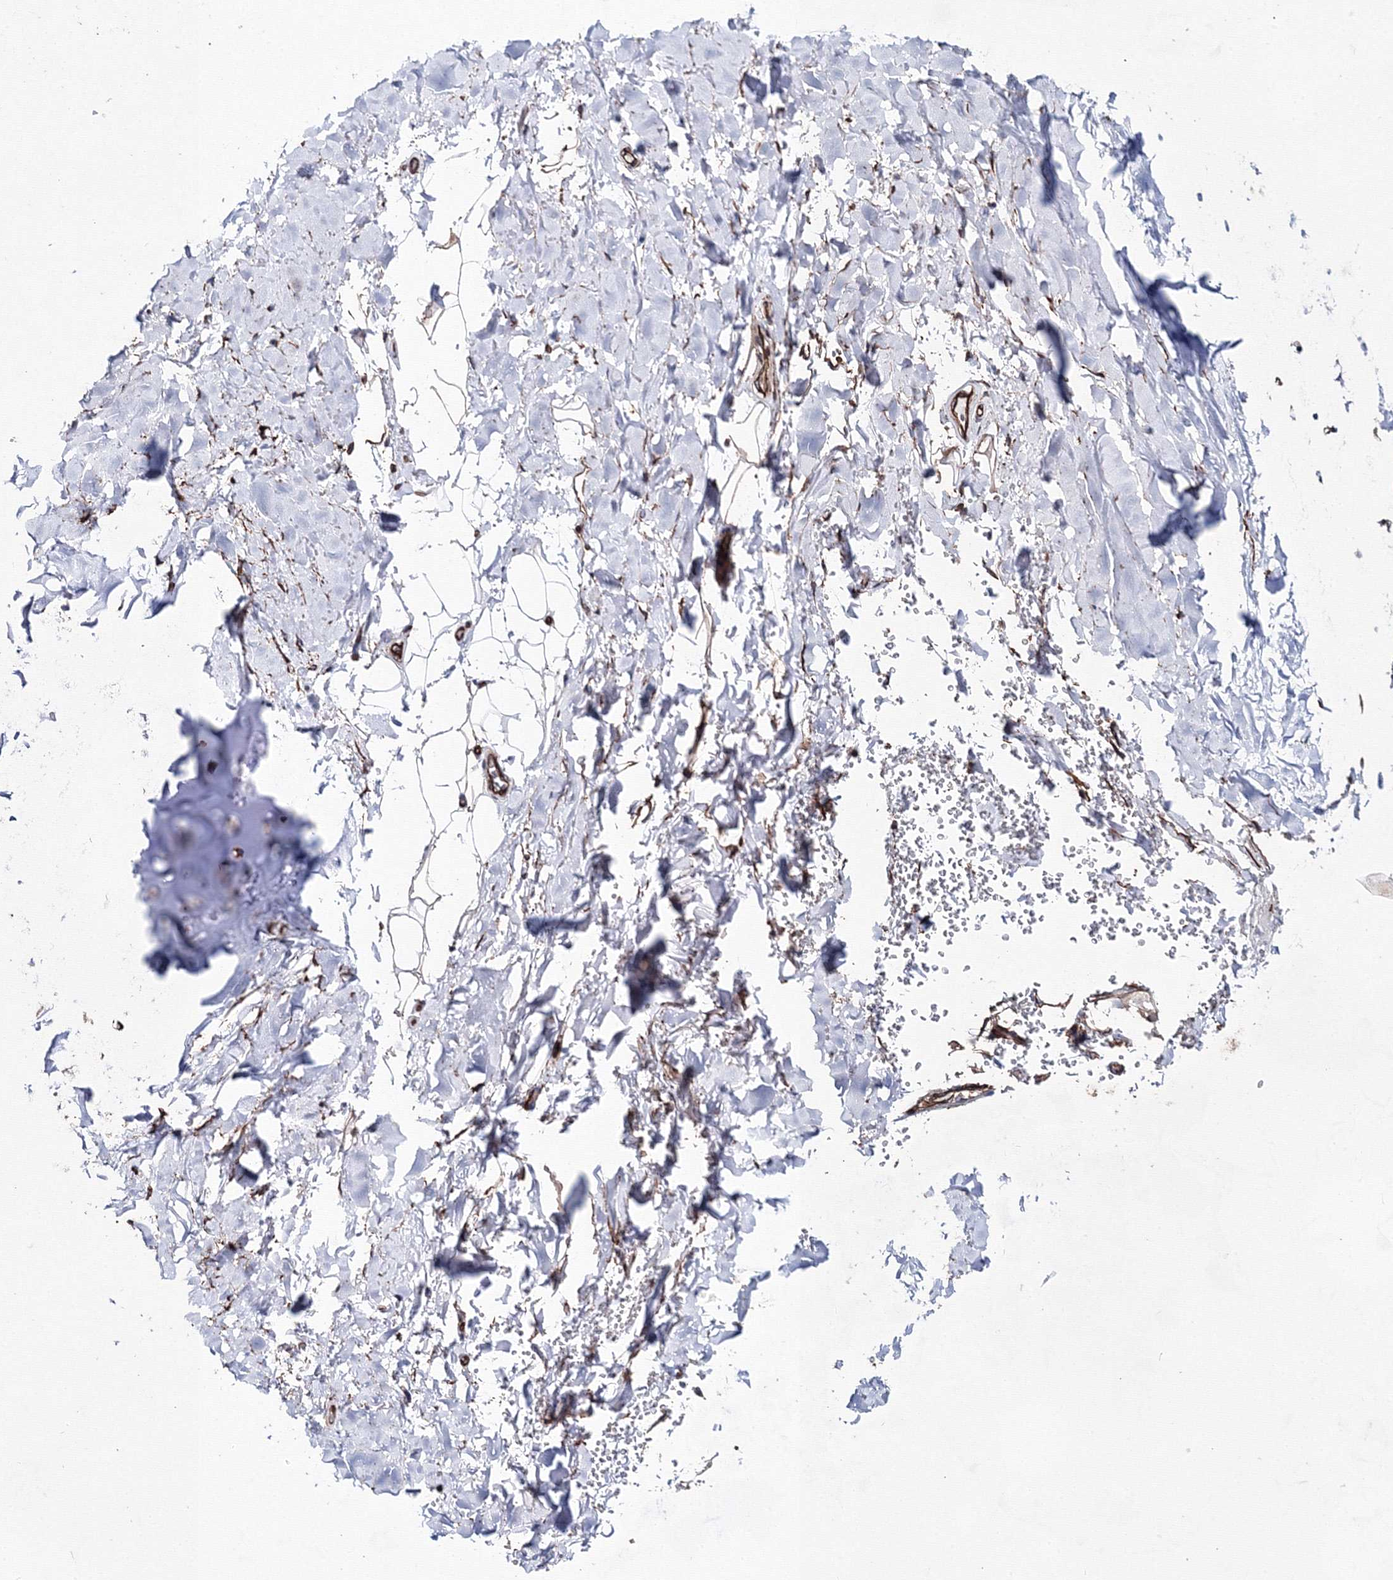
{"staining": {"intensity": "strong", "quantity": "25%-75%", "location": "cytoplasmic/membranous"}, "tissue": "adipose tissue", "cell_type": "Adipocytes", "image_type": "normal", "snomed": [{"axis": "morphology", "description": "Normal tissue, NOS"}, {"axis": "topography", "description": "Cartilage tissue"}], "caption": "Protein staining of unremarkable adipose tissue demonstrates strong cytoplasmic/membranous positivity in about 25%-75% of adipocytes. Using DAB (brown) and hematoxylin (blue) stains, captured at high magnification using brightfield microscopy.", "gene": "ANKRD37", "patient": {"sex": "female", "age": 63}}